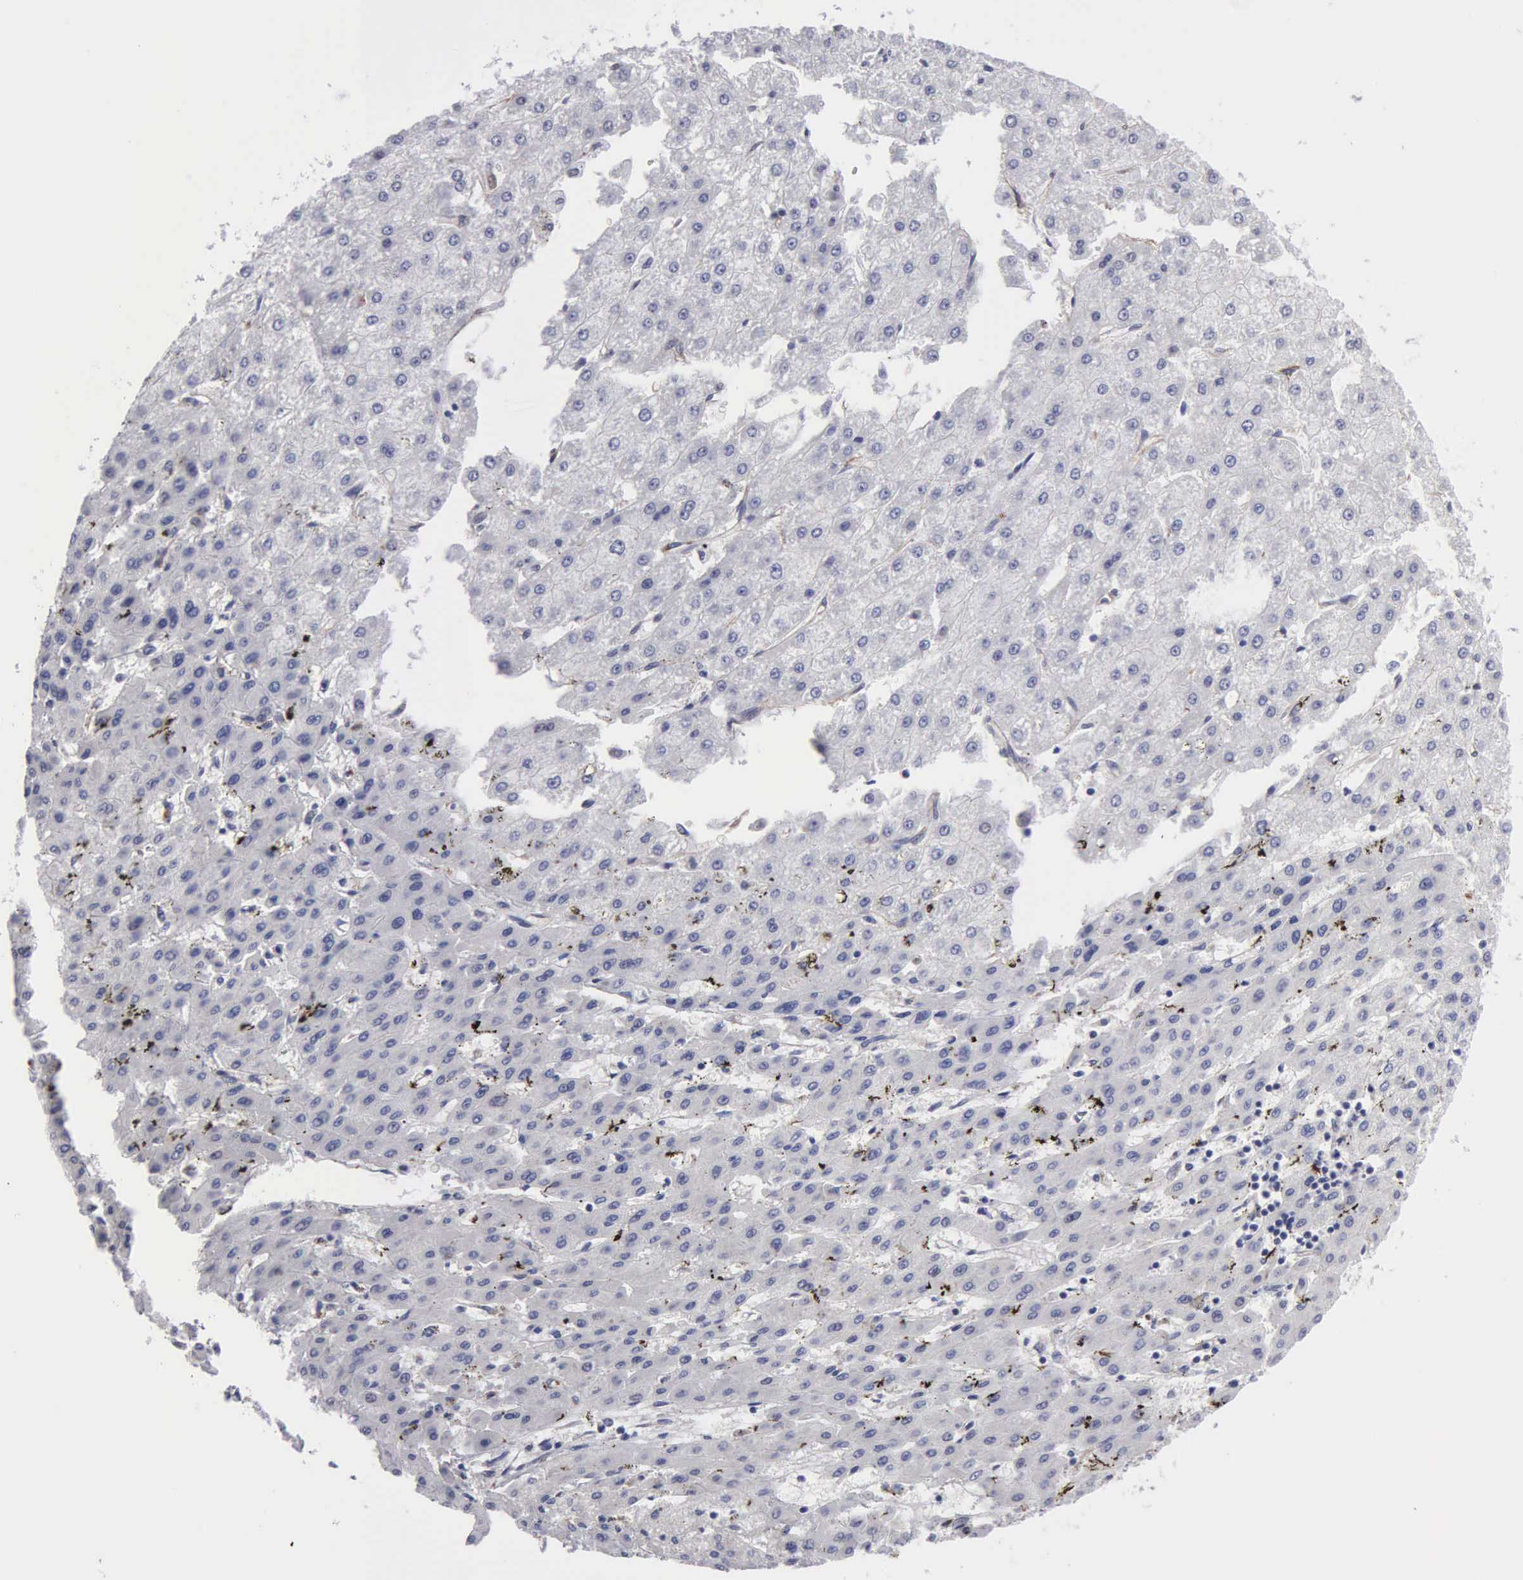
{"staining": {"intensity": "negative", "quantity": "none", "location": "none"}, "tissue": "liver cancer", "cell_type": "Tumor cells", "image_type": "cancer", "snomed": [{"axis": "morphology", "description": "Carcinoma, Hepatocellular, NOS"}, {"axis": "topography", "description": "Liver"}], "caption": "This is an IHC micrograph of liver cancer. There is no expression in tumor cells.", "gene": "CCNG1", "patient": {"sex": "female", "age": 52}}